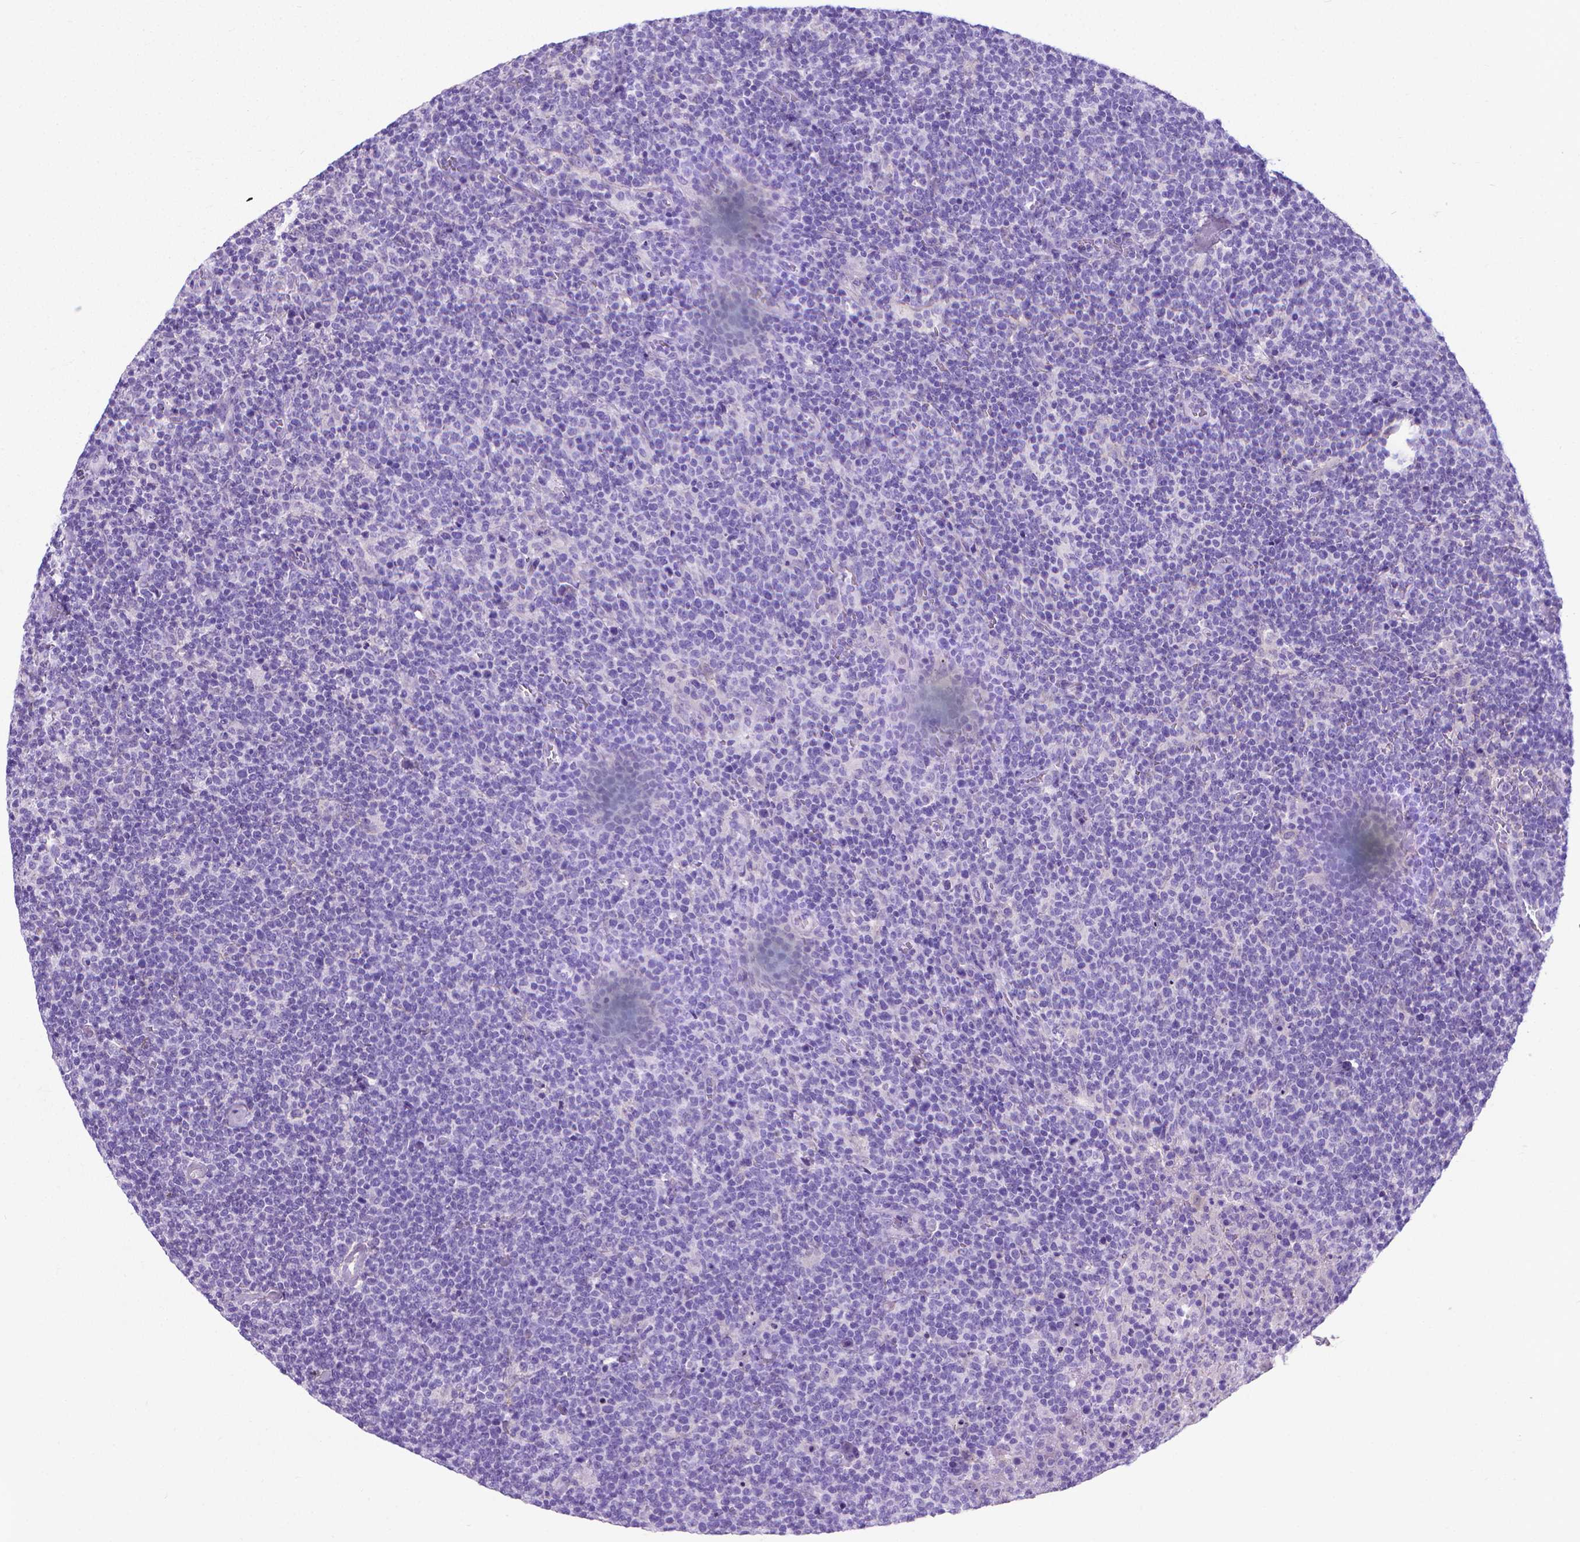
{"staining": {"intensity": "negative", "quantity": "none", "location": "none"}, "tissue": "lymphoma", "cell_type": "Tumor cells", "image_type": "cancer", "snomed": [{"axis": "morphology", "description": "Malignant lymphoma, non-Hodgkin's type, High grade"}, {"axis": "topography", "description": "Lymph node"}], "caption": "Immunohistochemistry image of human high-grade malignant lymphoma, non-Hodgkin's type stained for a protein (brown), which reveals no staining in tumor cells.", "gene": "MFAP2", "patient": {"sex": "male", "age": 61}}